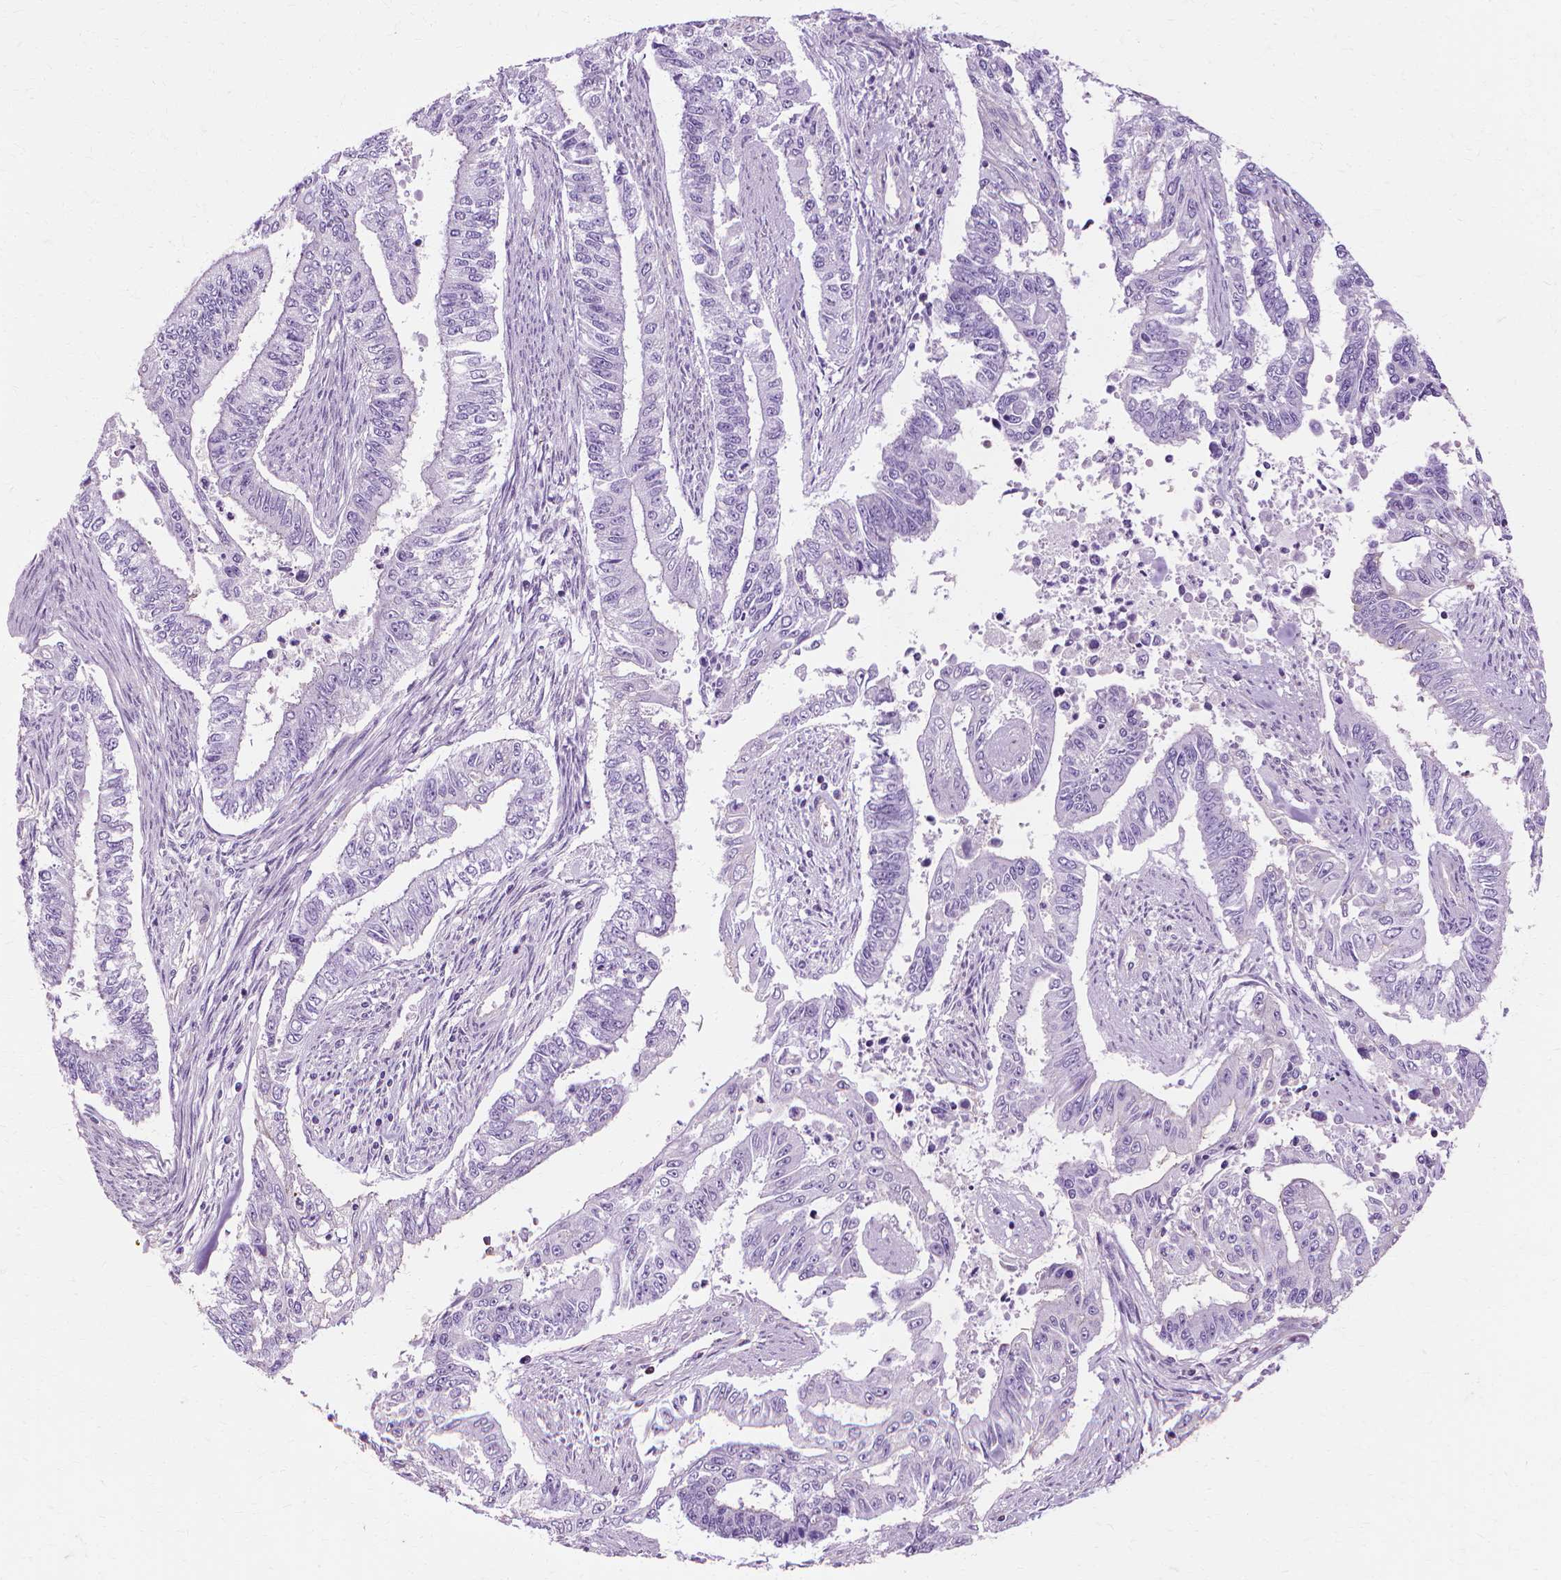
{"staining": {"intensity": "negative", "quantity": "none", "location": "none"}, "tissue": "endometrial cancer", "cell_type": "Tumor cells", "image_type": "cancer", "snomed": [{"axis": "morphology", "description": "Adenocarcinoma, NOS"}, {"axis": "topography", "description": "Uterus"}], "caption": "Immunohistochemistry photomicrograph of neoplastic tissue: human endometrial cancer stained with DAB displays no significant protein staining in tumor cells. (DAB (3,3'-diaminobenzidine) immunohistochemistry (IHC) with hematoxylin counter stain).", "gene": "CFAP157", "patient": {"sex": "female", "age": 59}}